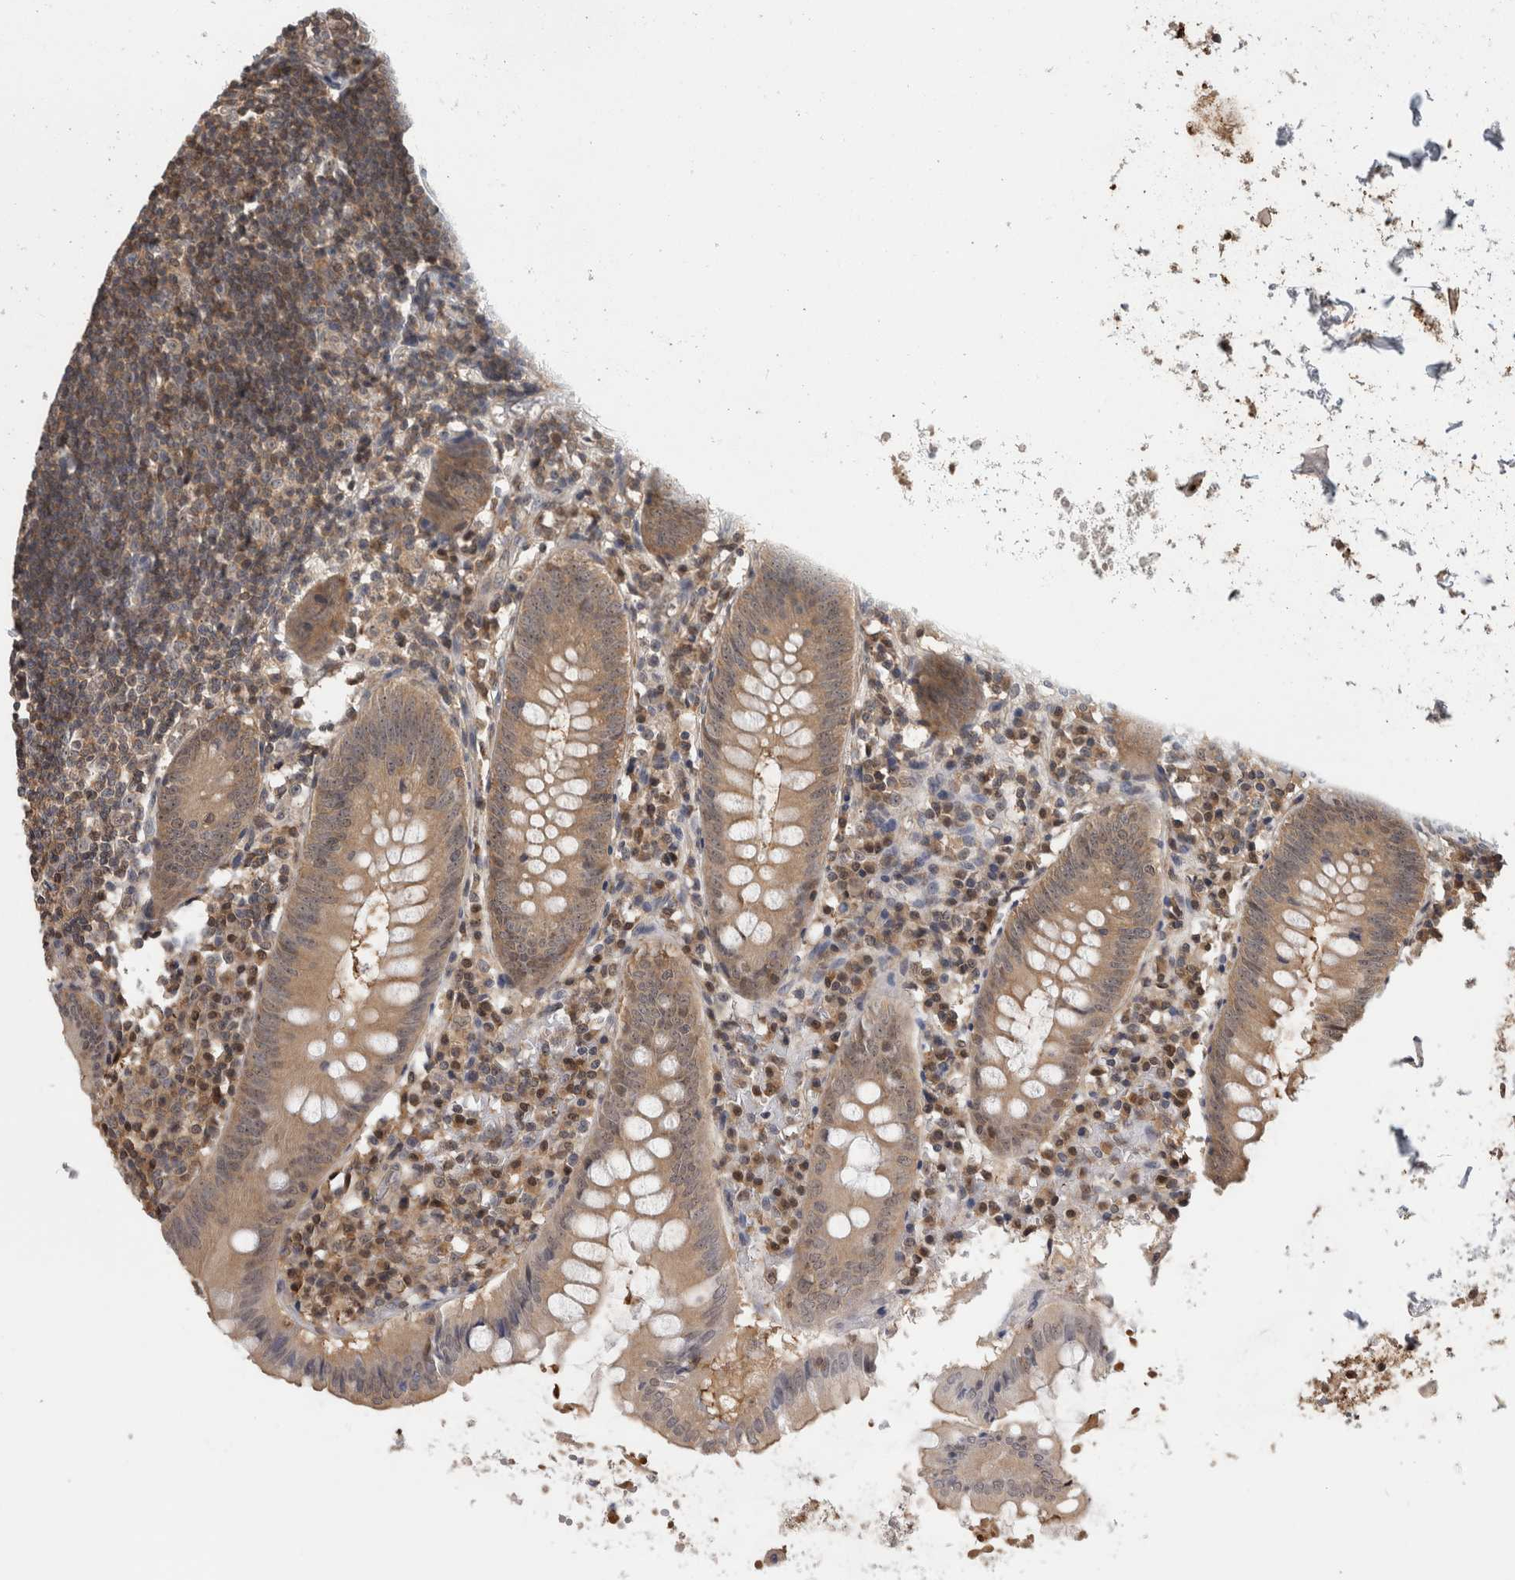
{"staining": {"intensity": "moderate", "quantity": ">75%", "location": "cytoplasmic/membranous,nuclear"}, "tissue": "appendix", "cell_type": "Glandular cells", "image_type": "normal", "snomed": [{"axis": "morphology", "description": "Normal tissue, NOS"}, {"axis": "topography", "description": "Appendix"}], "caption": "Protein expression analysis of benign human appendix reveals moderate cytoplasmic/membranous,nuclear expression in approximately >75% of glandular cells. Nuclei are stained in blue.", "gene": "TDRD7", "patient": {"sex": "female", "age": 54}}